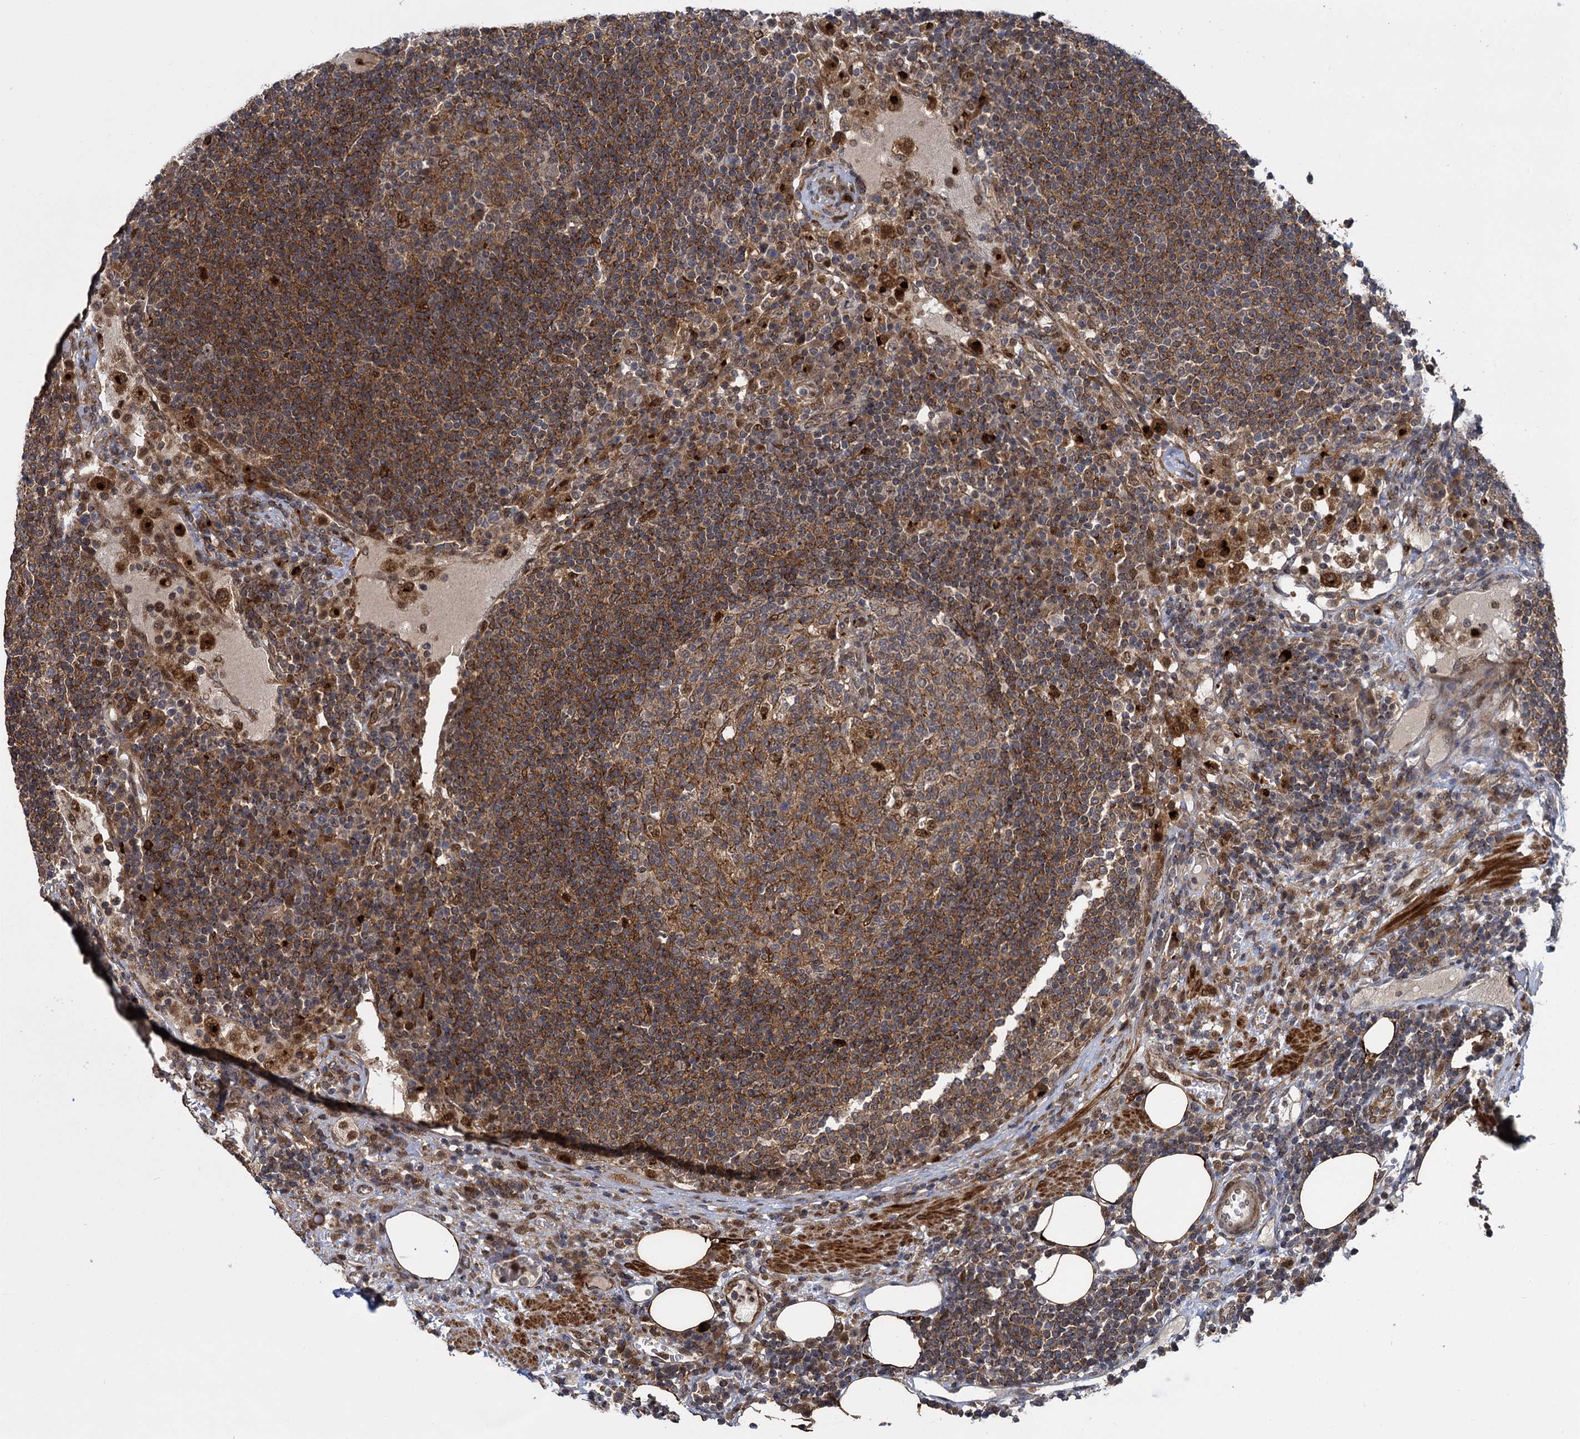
{"staining": {"intensity": "moderate", "quantity": "<25%", "location": "cytoplasmic/membranous,nuclear"}, "tissue": "lymph node", "cell_type": "Germinal center cells", "image_type": "normal", "snomed": [{"axis": "morphology", "description": "Normal tissue, NOS"}, {"axis": "topography", "description": "Lymph node"}], "caption": "Immunohistochemistry (IHC) image of unremarkable human lymph node stained for a protein (brown), which displays low levels of moderate cytoplasmic/membranous,nuclear positivity in approximately <25% of germinal center cells.", "gene": "GAL3ST4", "patient": {"sex": "female", "age": 53}}